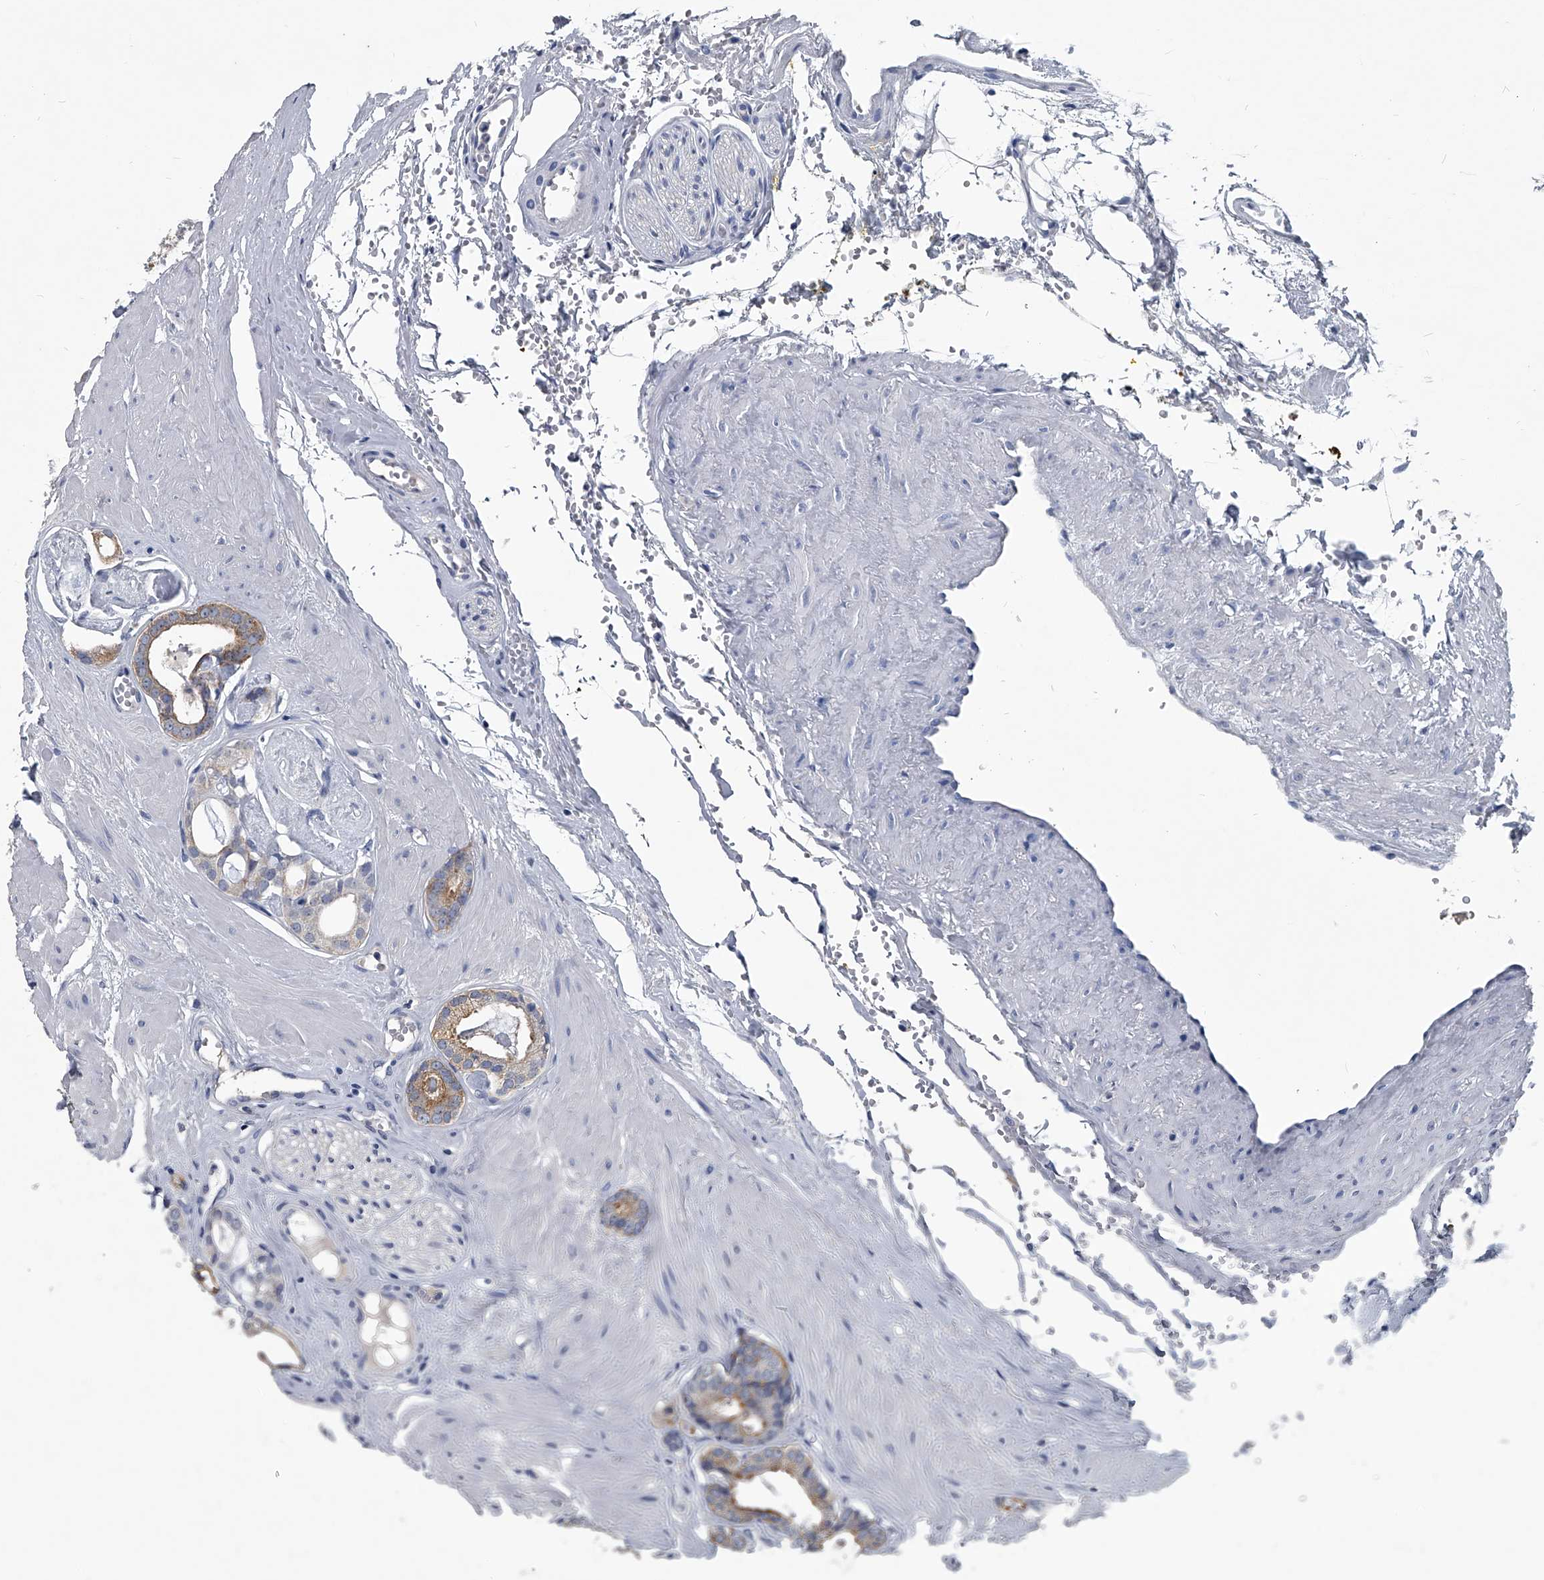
{"staining": {"intensity": "moderate", "quantity": ">75%", "location": "cytoplasmic/membranous"}, "tissue": "prostate cancer", "cell_type": "Tumor cells", "image_type": "cancer", "snomed": [{"axis": "morphology", "description": "Adenocarcinoma, Low grade"}, {"axis": "topography", "description": "Prostate"}], "caption": "Prostate cancer tissue exhibits moderate cytoplasmic/membranous expression in about >75% of tumor cells, visualized by immunohistochemistry. (DAB (3,3'-diaminobenzidine) IHC, brown staining for protein, blue staining for nuclei).", "gene": "BCAS1", "patient": {"sex": "male", "age": 53}}